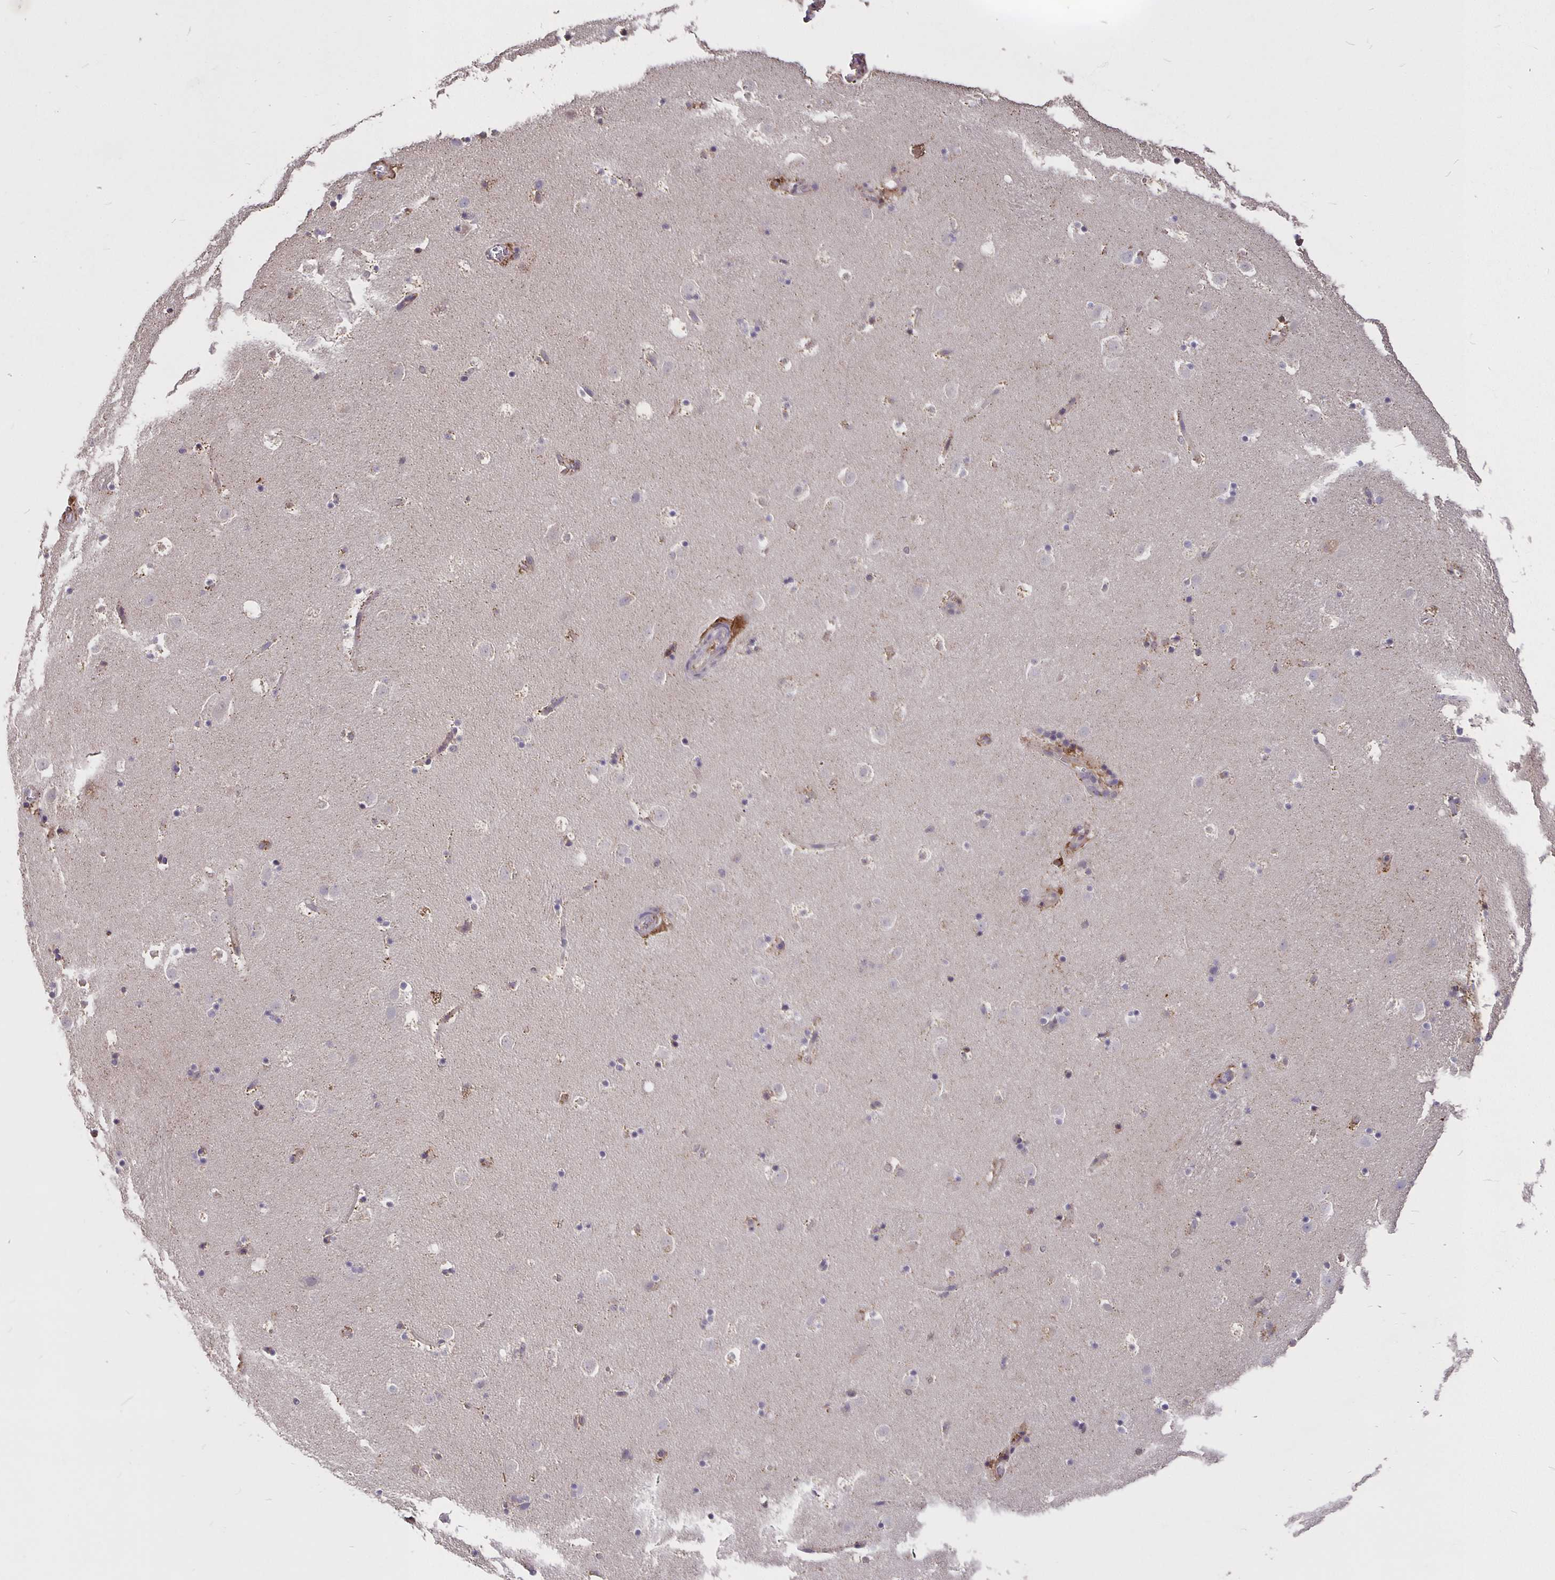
{"staining": {"intensity": "negative", "quantity": "none", "location": "none"}, "tissue": "caudate", "cell_type": "Glial cells", "image_type": "normal", "snomed": [{"axis": "morphology", "description": "Normal tissue, NOS"}, {"axis": "topography", "description": "Lateral ventricle wall"}], "caption": "An image of caudate stained for a protein shows no brown staining in glial cells.", "gene": "NOG", "patient": {"sex": "male", "age": 37}}